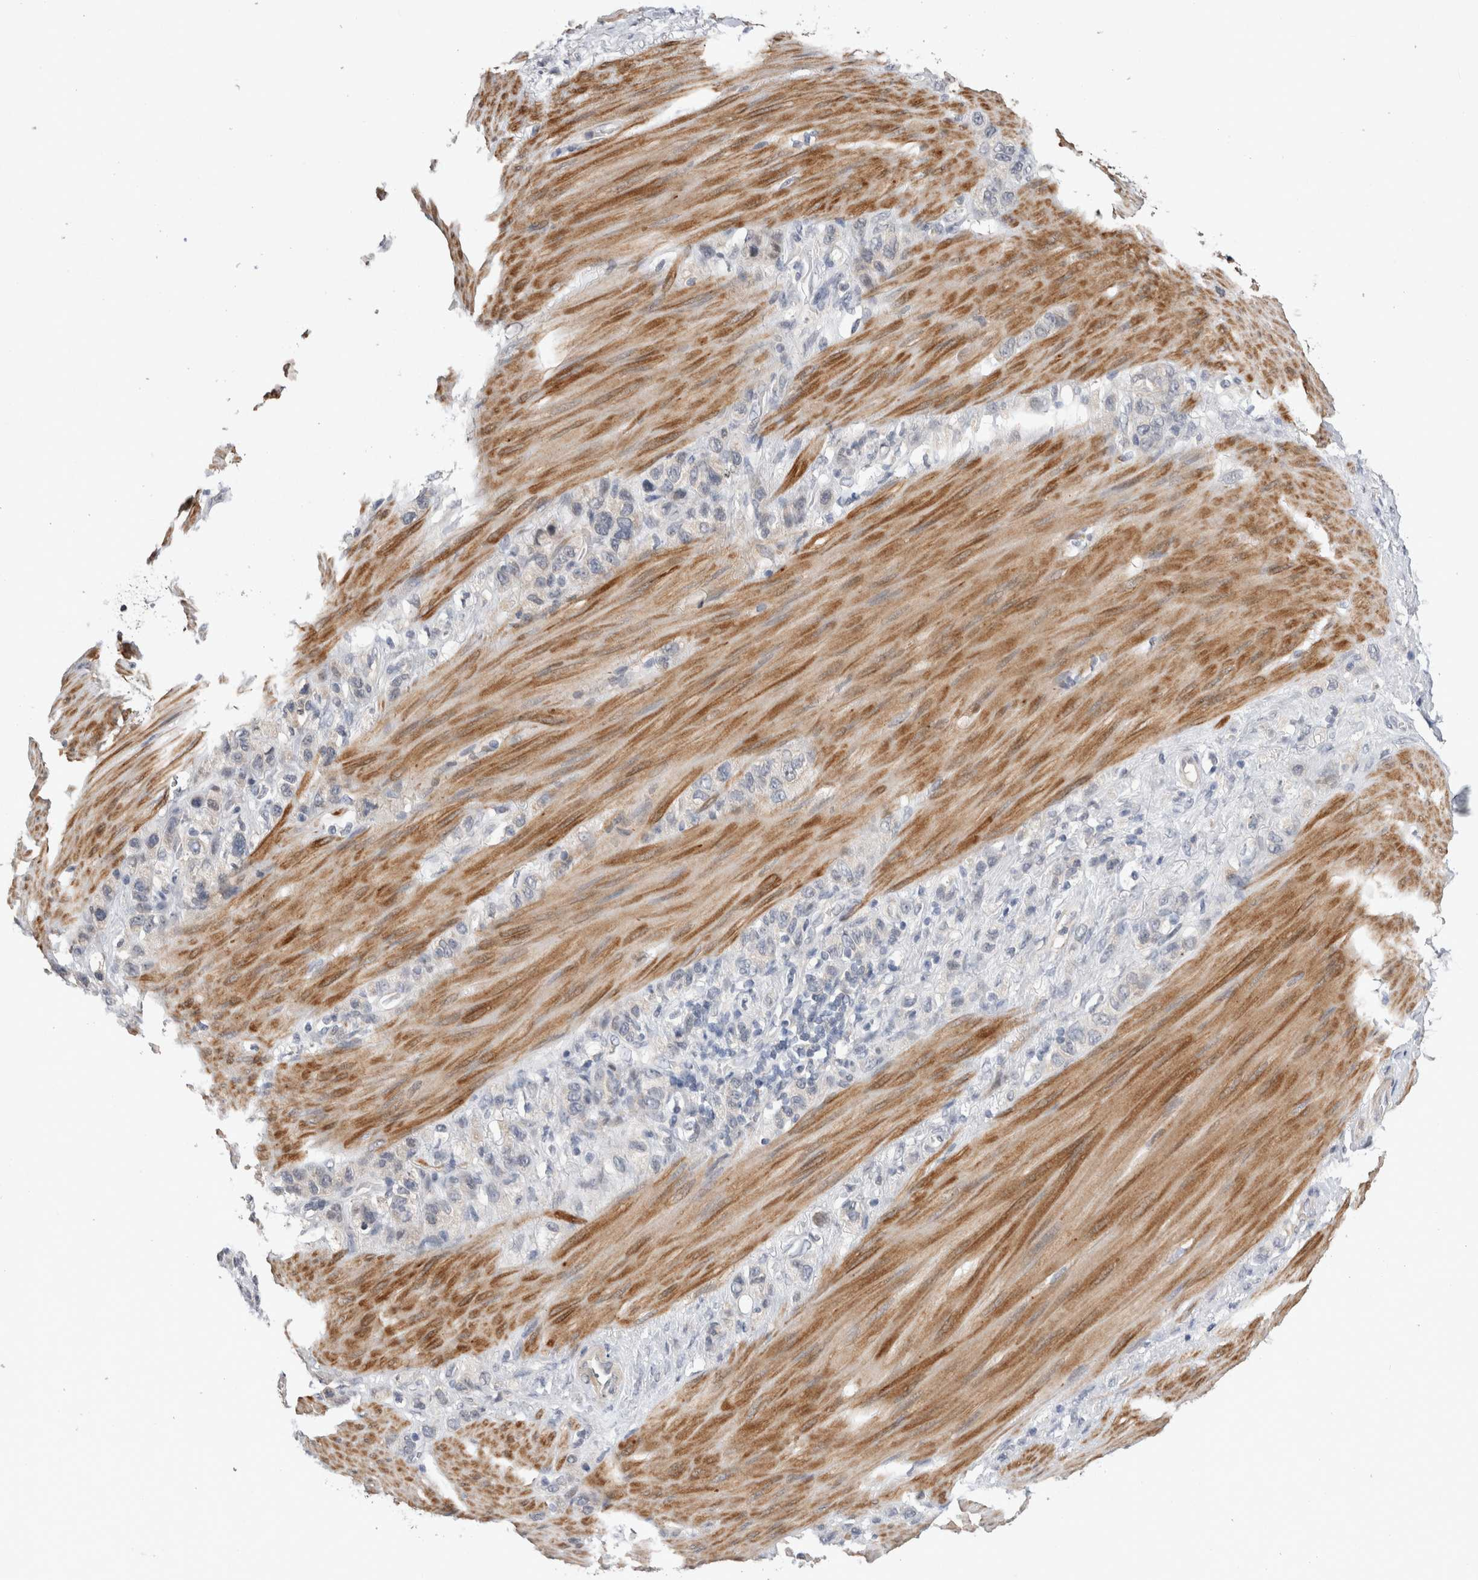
{"staining": {"intensity": "negative", "quantity": "none", "location": "none"}, "tissue": "stomach cancer", "cell_type": "Tumor cells", "image_type": "cancer", "snomed": [{"axis": "morphology", "description": "Adenocarcinoma, NOS"}, {"axis": "morphology", "description": "Adenocarcinoma, High grade"}, {"axis": "topography", "description": "Stomach, upper"}, {"axis": "topography", "description": "Stomach, lower"}], "caption": "Stomach cancer (adenocarcinoma) stained for a protein using immunohistochemistry (IHC) reveals no staining tumor cells.", "gene": "CRYBG1", "patient": {"sex": "female", "age": 65}}